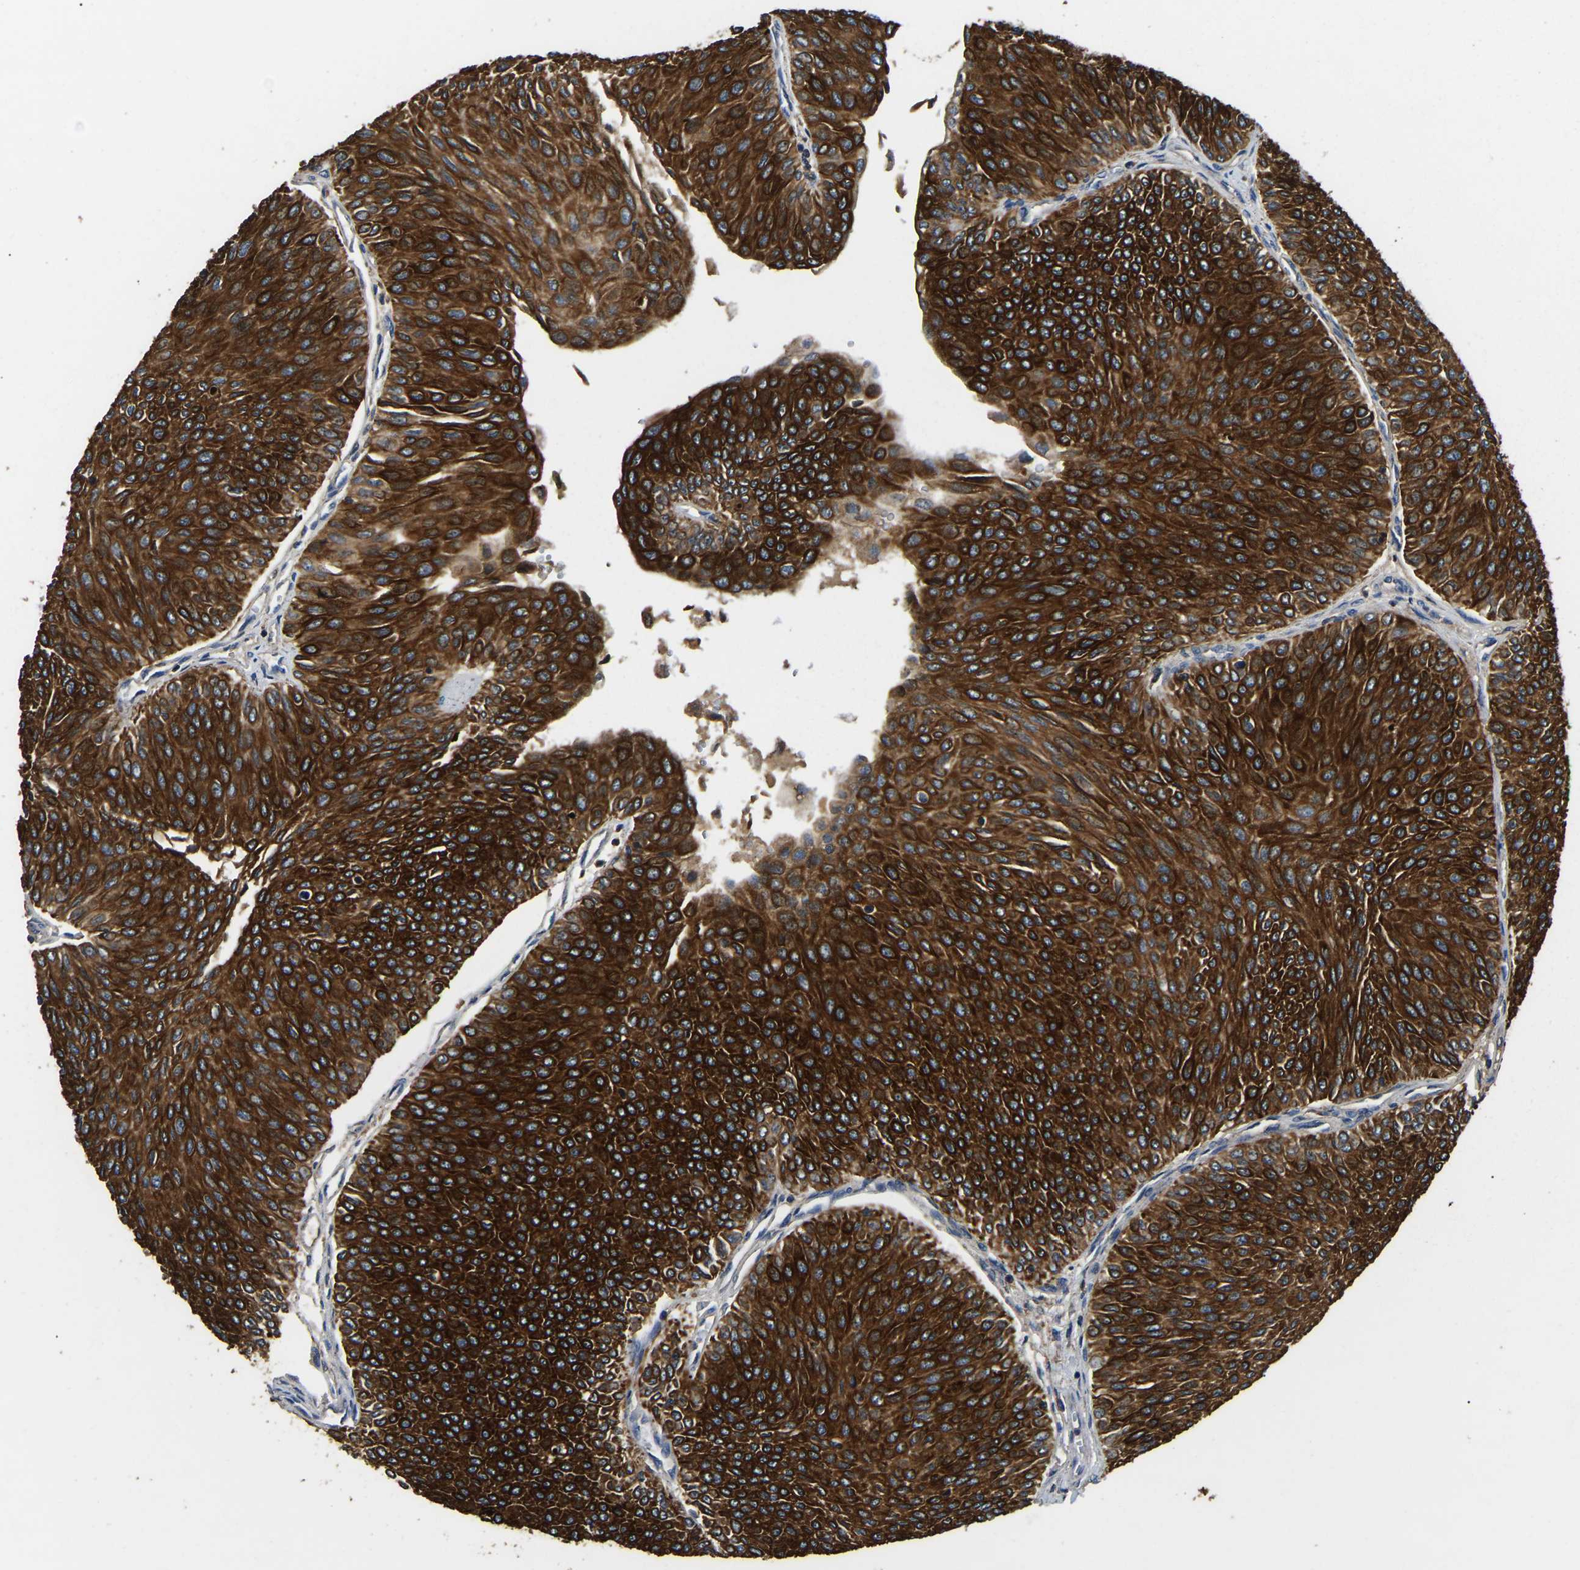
{"staining": {"intensity": "strong", "quantity": ">75%", "location": "cytoplasmic/membranous"}, "tissue": "urothelial cancer", "cell_type": "Tumor cells", "image_type": "cancer", "snomed": [{"axis": "morphology", "description": "Urothelial carcinoma, Low grade"}, {"axis": "topography", "description": "Urinary bladder"}], "caption": "Human urothelial carcinoma (low-grade) stained for a protein (brown) displays strong cytoplasmic/membranous positive positivity in approximately >75% of tumor cells.", "gene": "SMPD2", "patient": {"sex": "male", "age": 78}}